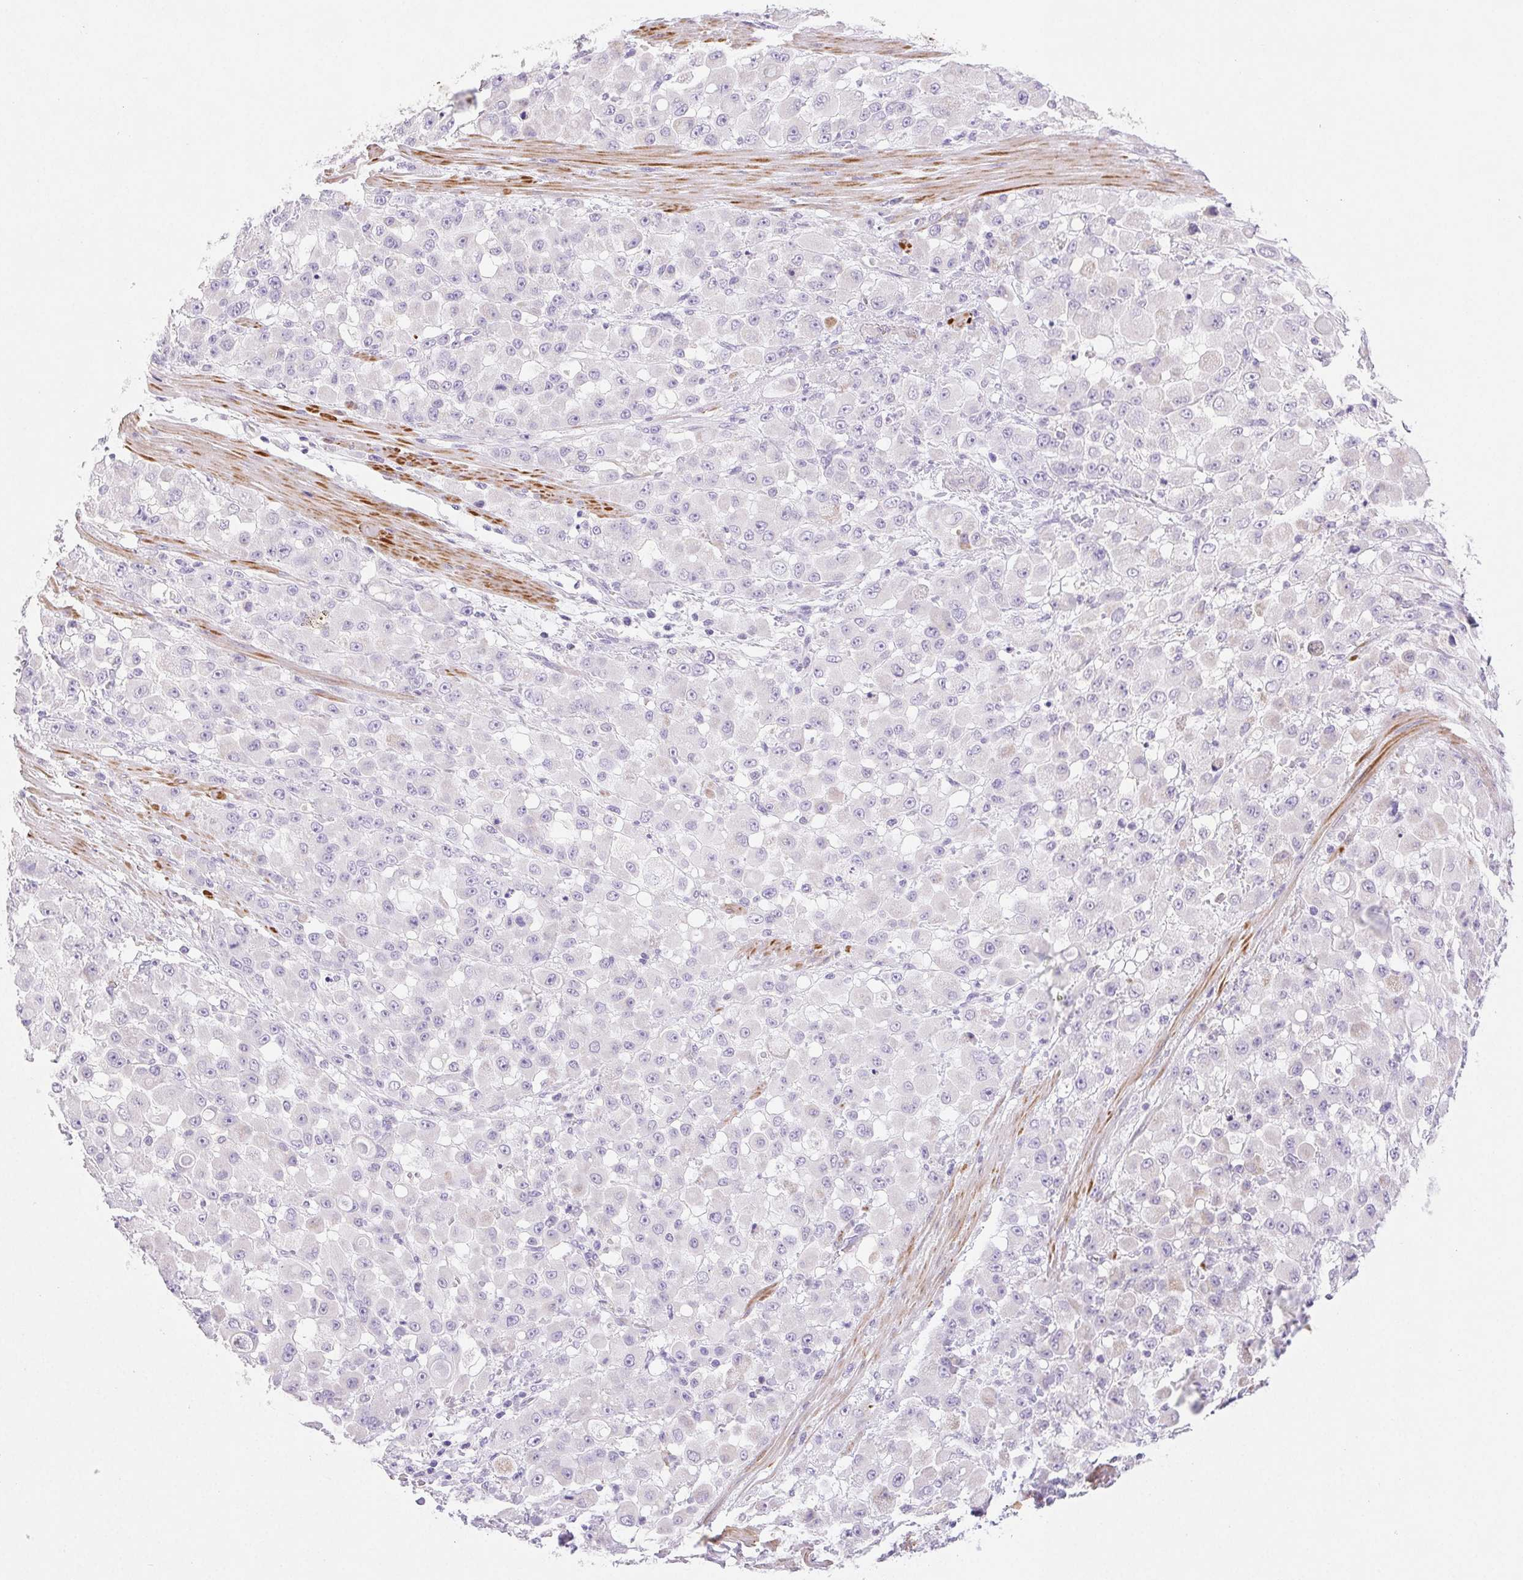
{"staining": {"intensity": "weak", "quantity": "<25%", "location": "cytoplasmic/membranous"}, "tissue": "stomach cancer", "cell_type": "Tumor cells", "image_type": "cancer", "snomed": [{"axis": "morphology", "description": "Adenocarcinoma, NOS"}, {"axis": "topography", "description": "Stomach"}], "caption": "The histopathology image demonstrates no significant positivity in tumor cells of stomach cancer (adenocarcinoma).", "gene": "ARHGAP11B", "patient": {"sex": "female", "age": 76}}